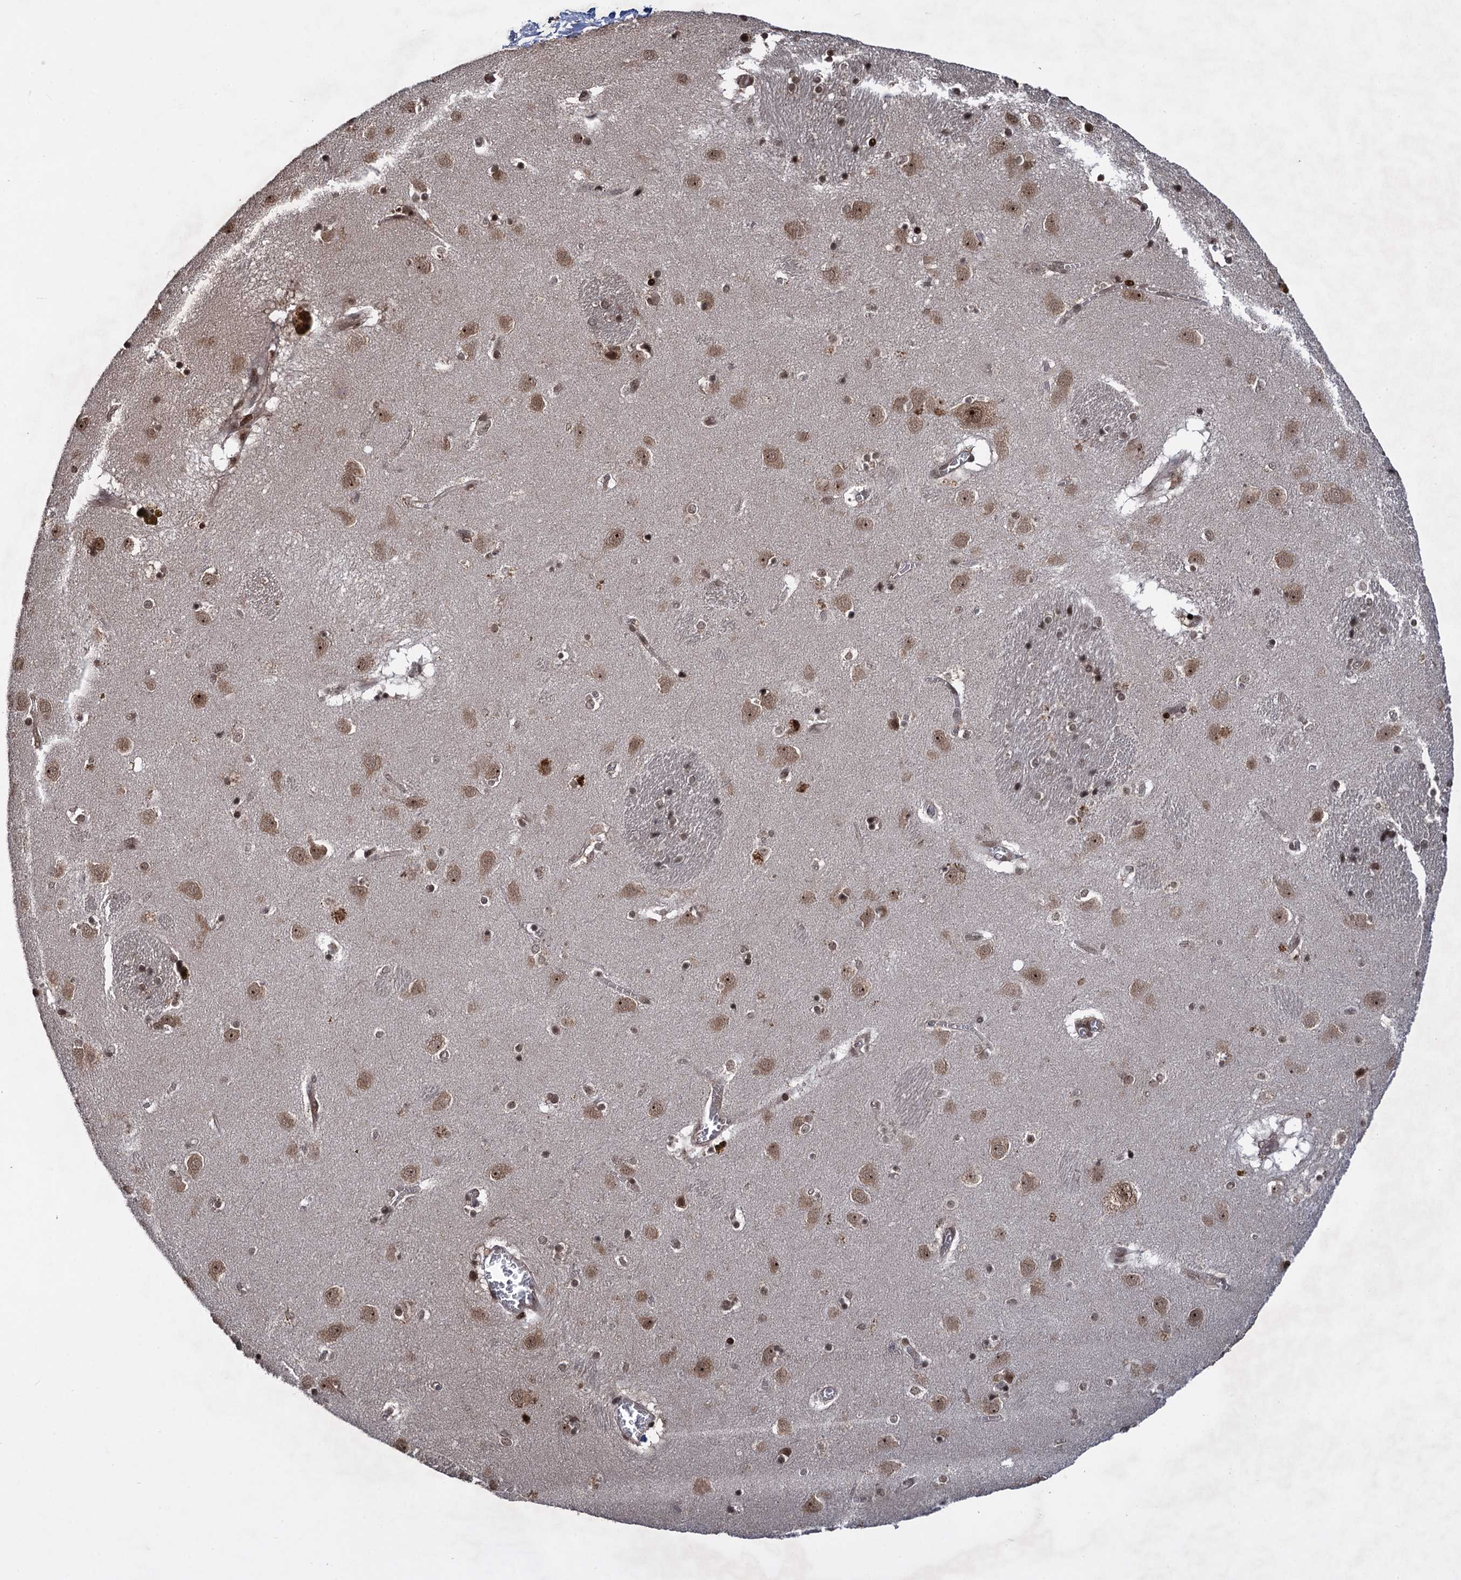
{"staining": {"intensity": "strong", "quantity": "25%-75%", "location": "nuclear"}, "tissue": "caudate", "cell_type": "Glial cells", "image_type": "normal", "snomed": [{"axis": "morphology", "description": "Normal tissue, NOS"}, {"axis": "topography", "description": "Lateral ventricle wall"}], "caption": "Immunohistochemistry (IHC) photomicrograph of unremarkable caudate: caudate stained using IHC reveals high levels of strong protein expression localized specifically in the nuclear of glial cells, appearing as a nuclear brown color.", "gene": "ZNF169", "patient": {"sex": "male", "age": 70}}